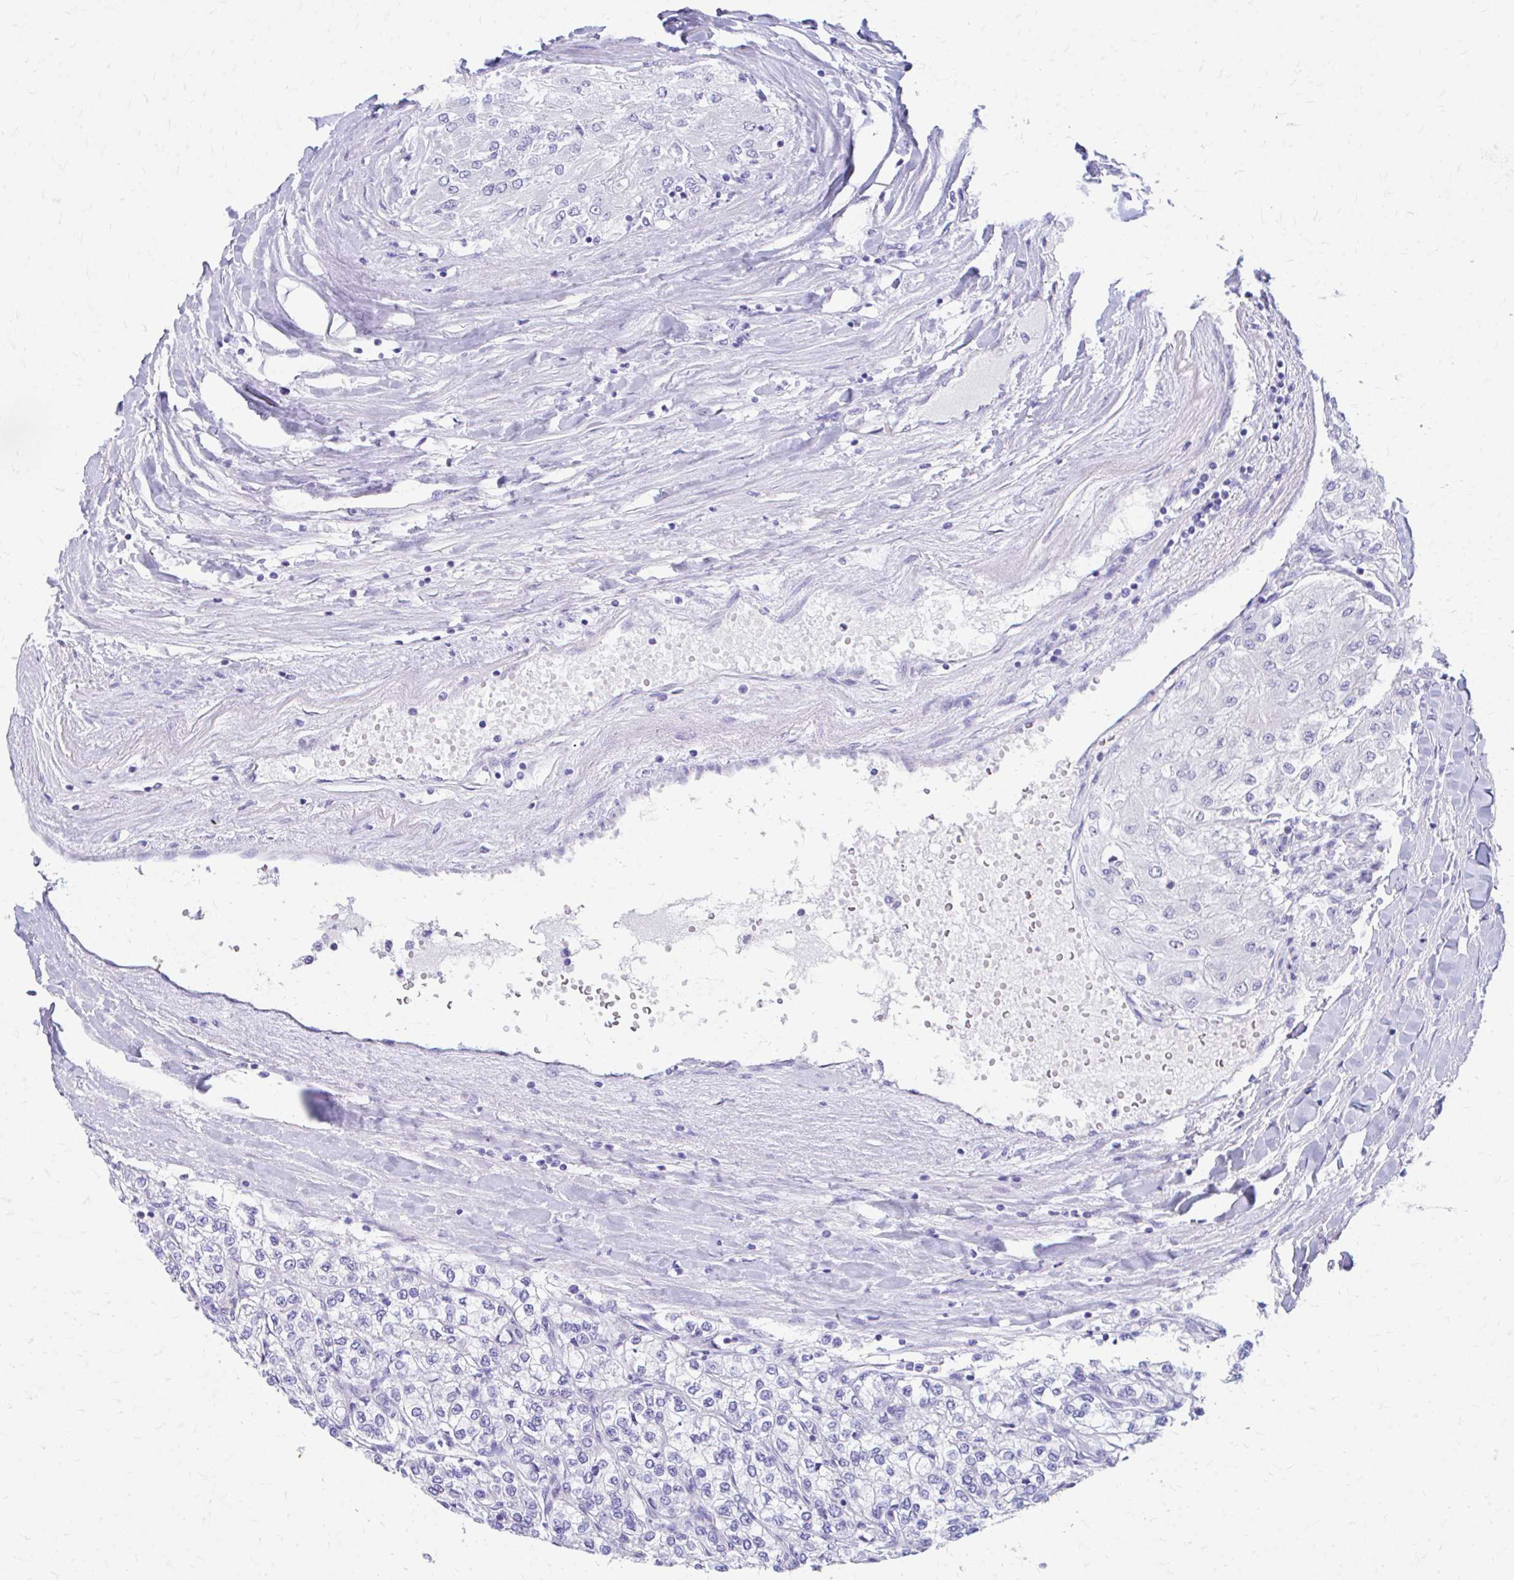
{"staining": {"intensity": "negative", "quantity": "none", "location": "none"}, "tissue": "renal cancer", "cell_type": "Tumor cells", "image_type": "cancer", "snomed": [{"axis": "morphology", "description": "Adenocarcinoma, NOS"}, {"axis": "topography", "description": "Kidney"}], "caption": "Image shows no protein positivity in tumor cells of renal cancer (adenocarcinoma) tissue.", "gene": "KRIT1", "patient": {"sex": "male", "age": 80}}